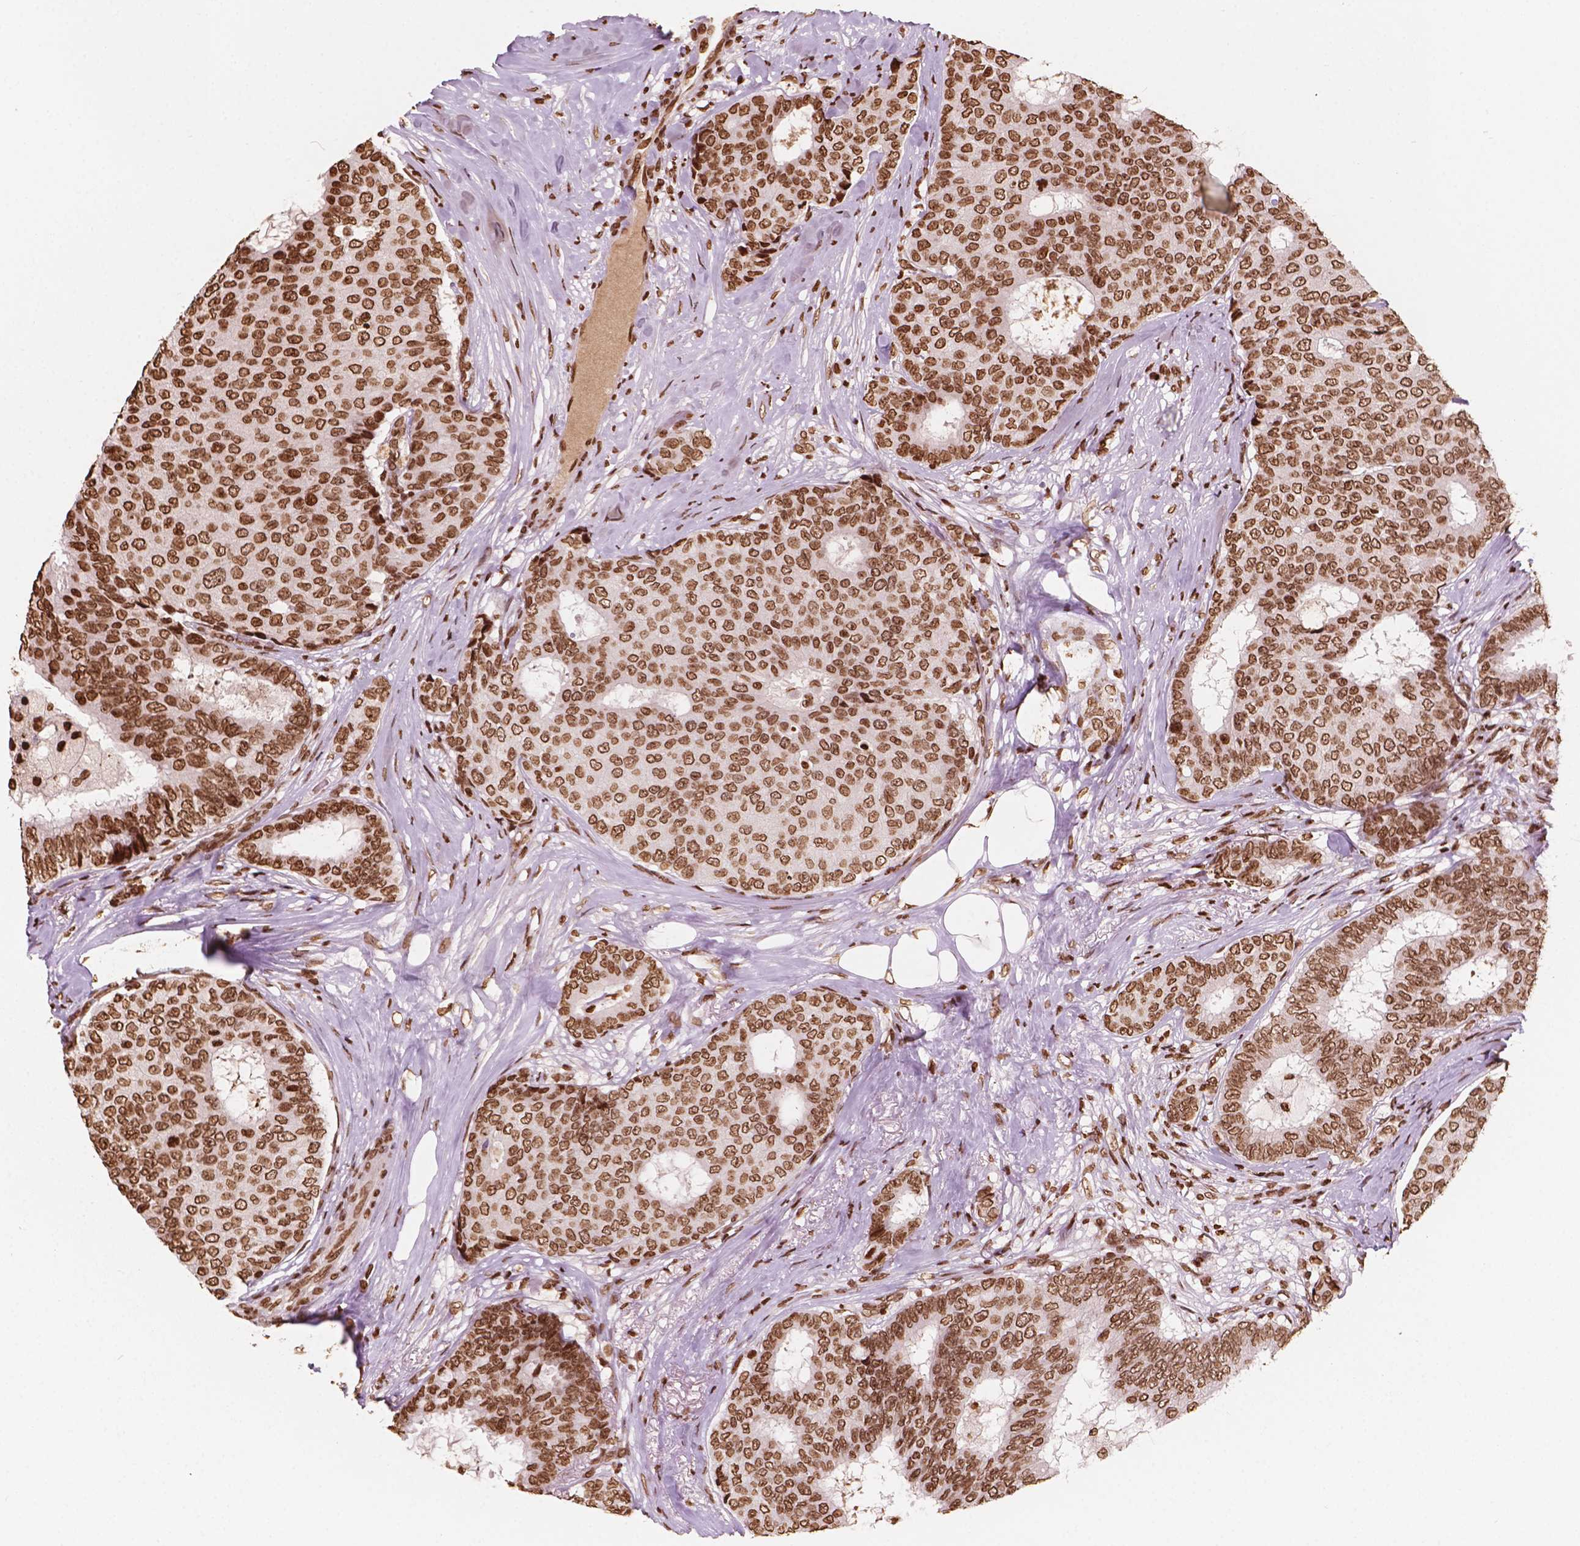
{"staining": {"intensity": "strong", "quantity": ">75%", "location": "cytoplasmic/membranous,nuclear"}, "tissue": "breast cancer", "cell_type": "Tumor cells", "image_type": "cancer", "snomed": [{"axis": "morphology", "description": "Duct carcinoma"}, {"axis": "topography", "description": "Breast"}], "caption": "Immunohistochemistry (IHC) (DAB (3,3'-diaminobenzidine)) staining of breast infiltrating ductal carcinoma demonstrates strong cytoplasmic/membranous and nuclear protein staining in about >75% of tumor cells. The protein of interest is shown in brown color, while the nuclei are stained blue.", "gene": "H3C7", "patient": {"sex": "female", "age": 75}}